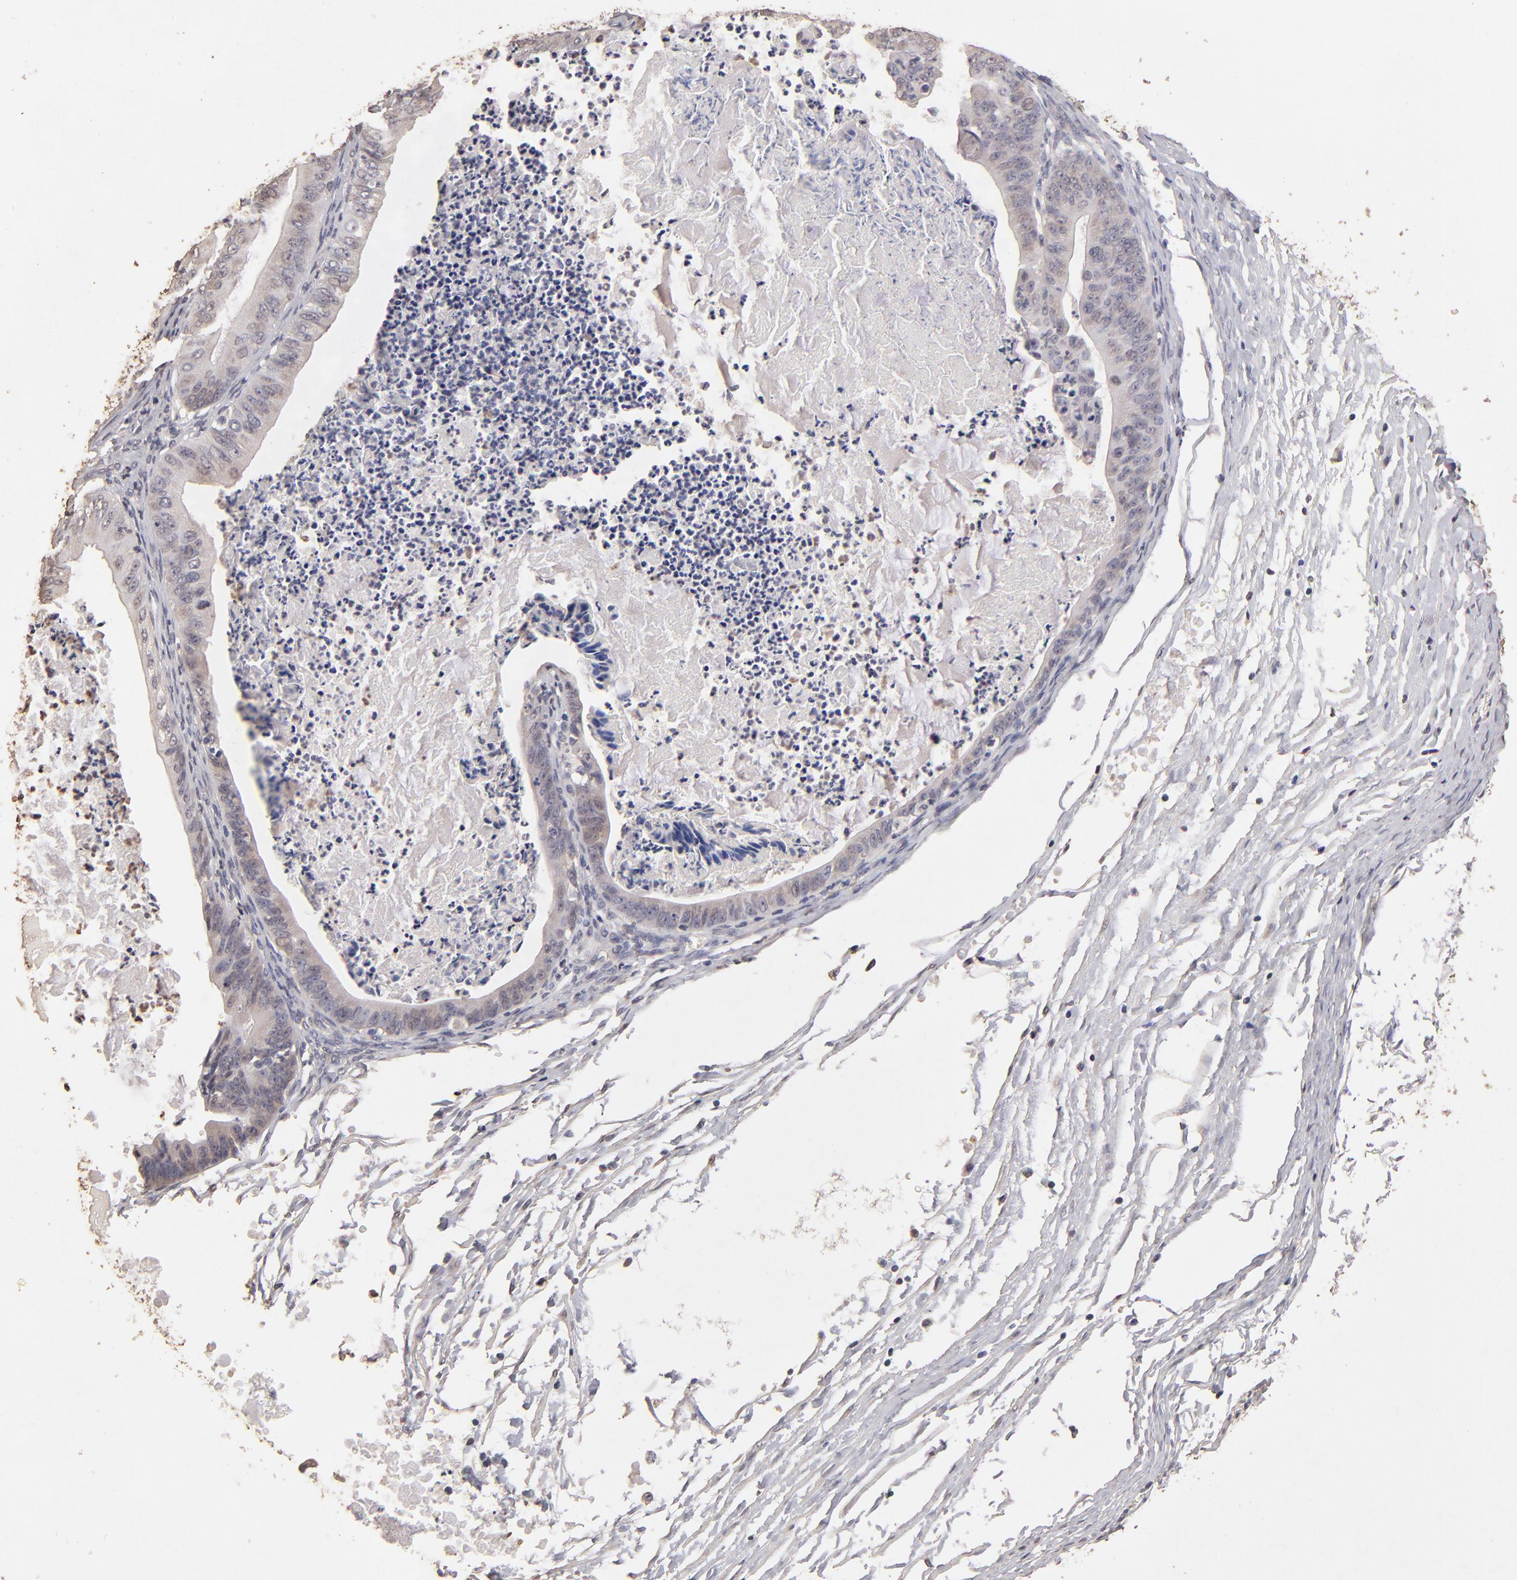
{"staining": {"intensity": "weak", "quantity": "25%-75%", "location": "cytoplasmic/membranous"}, "tissue": "ovarian cancer", "cell_type": "Tumor cells", "image_type": "cancer", "snomed": [{"axis": "morphology", "description": "Cystadenocarcinoma, mucinous, NOS"}, {"axis": "topography", "description": "Ovary"}], "caption": "Ovarian cancer stained with a protein marker shows weak staining in tumor cells.", "gene": "OPHN1", "patient": {"sex": "female", "age": 37}}